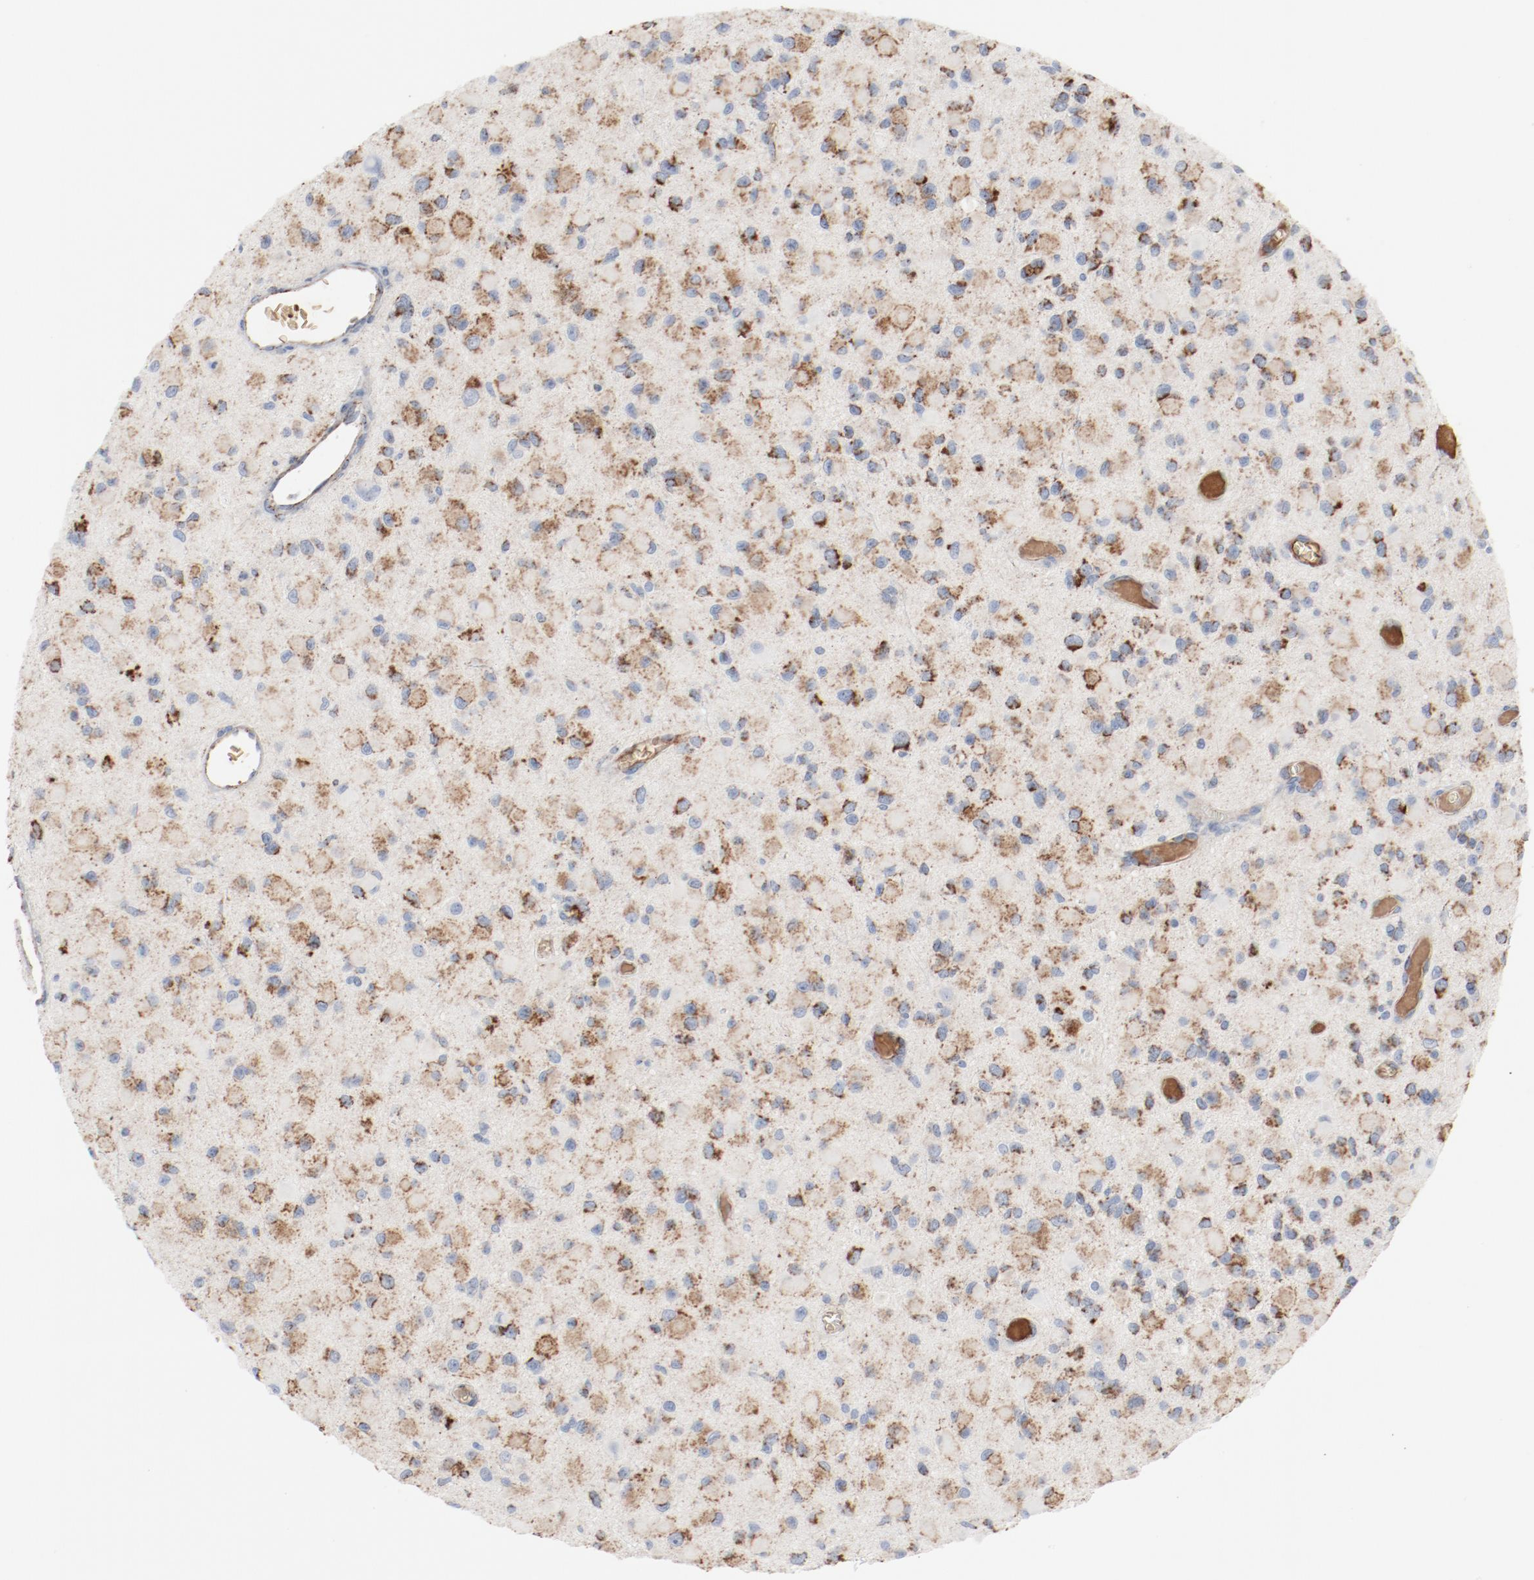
{"staining": {"intensity": "moderate", "quantity": "25%-75%", "location": "cytoplasmic/membranous"}, "tissue": "glioma", "cell_type": "Tumor cells", "image_type": "cancer", "snomed": [{"axis": "morphology", "description": "Glioma, malignant, Low grade"}, {"axis": "topography", "description": "Brain"}], "caption": "This is an image of immunohistochemistry (IHC) staining of malignant glioma (low-grade), which shows moderate staining in the cytoplasmic/membranous of tumor cells.", "gene": "NDUFB8", "patient": {"sex": "male", "age": 42}}